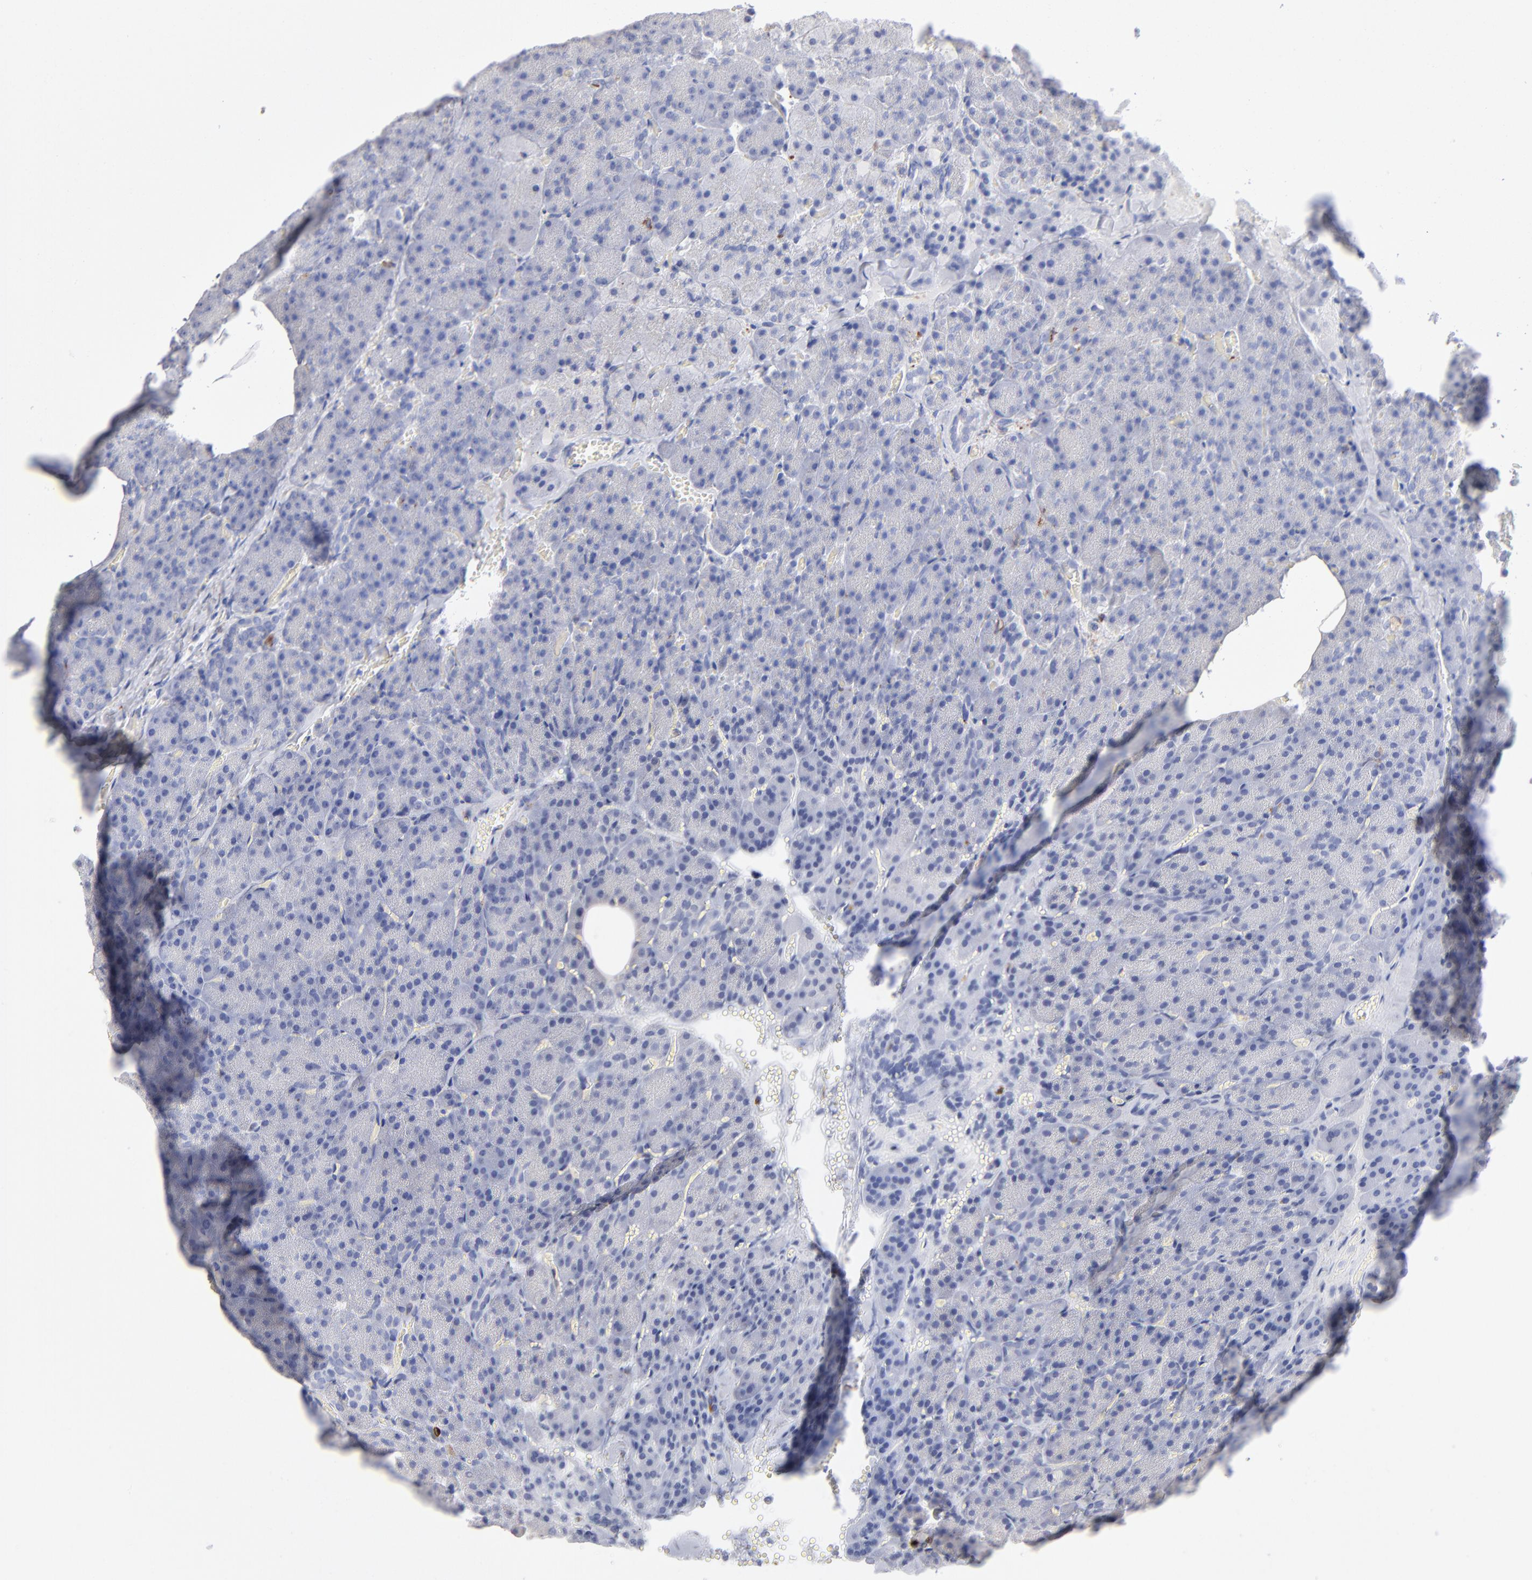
{"staining": {"intensity": "negative", "quantity": "none", "location": "none"}, "tissue": "carcinoid", "cell_type": "Tumor cells", "image_type": "cancer", "snomed": [{"axis": "morphology", "description": "Normal tissue, NOS"}, {"axis": "morphology", "description": "Carcinoid, malignant, NOS"}, {"axis": "topography", "description": "Pancreas"}], "caption": "Immunohistochemical staining of human carcinoid reveals no significant expression in tumor cells.", "gene": "CD180", "patient": {"sex": "female", "age": 35}}